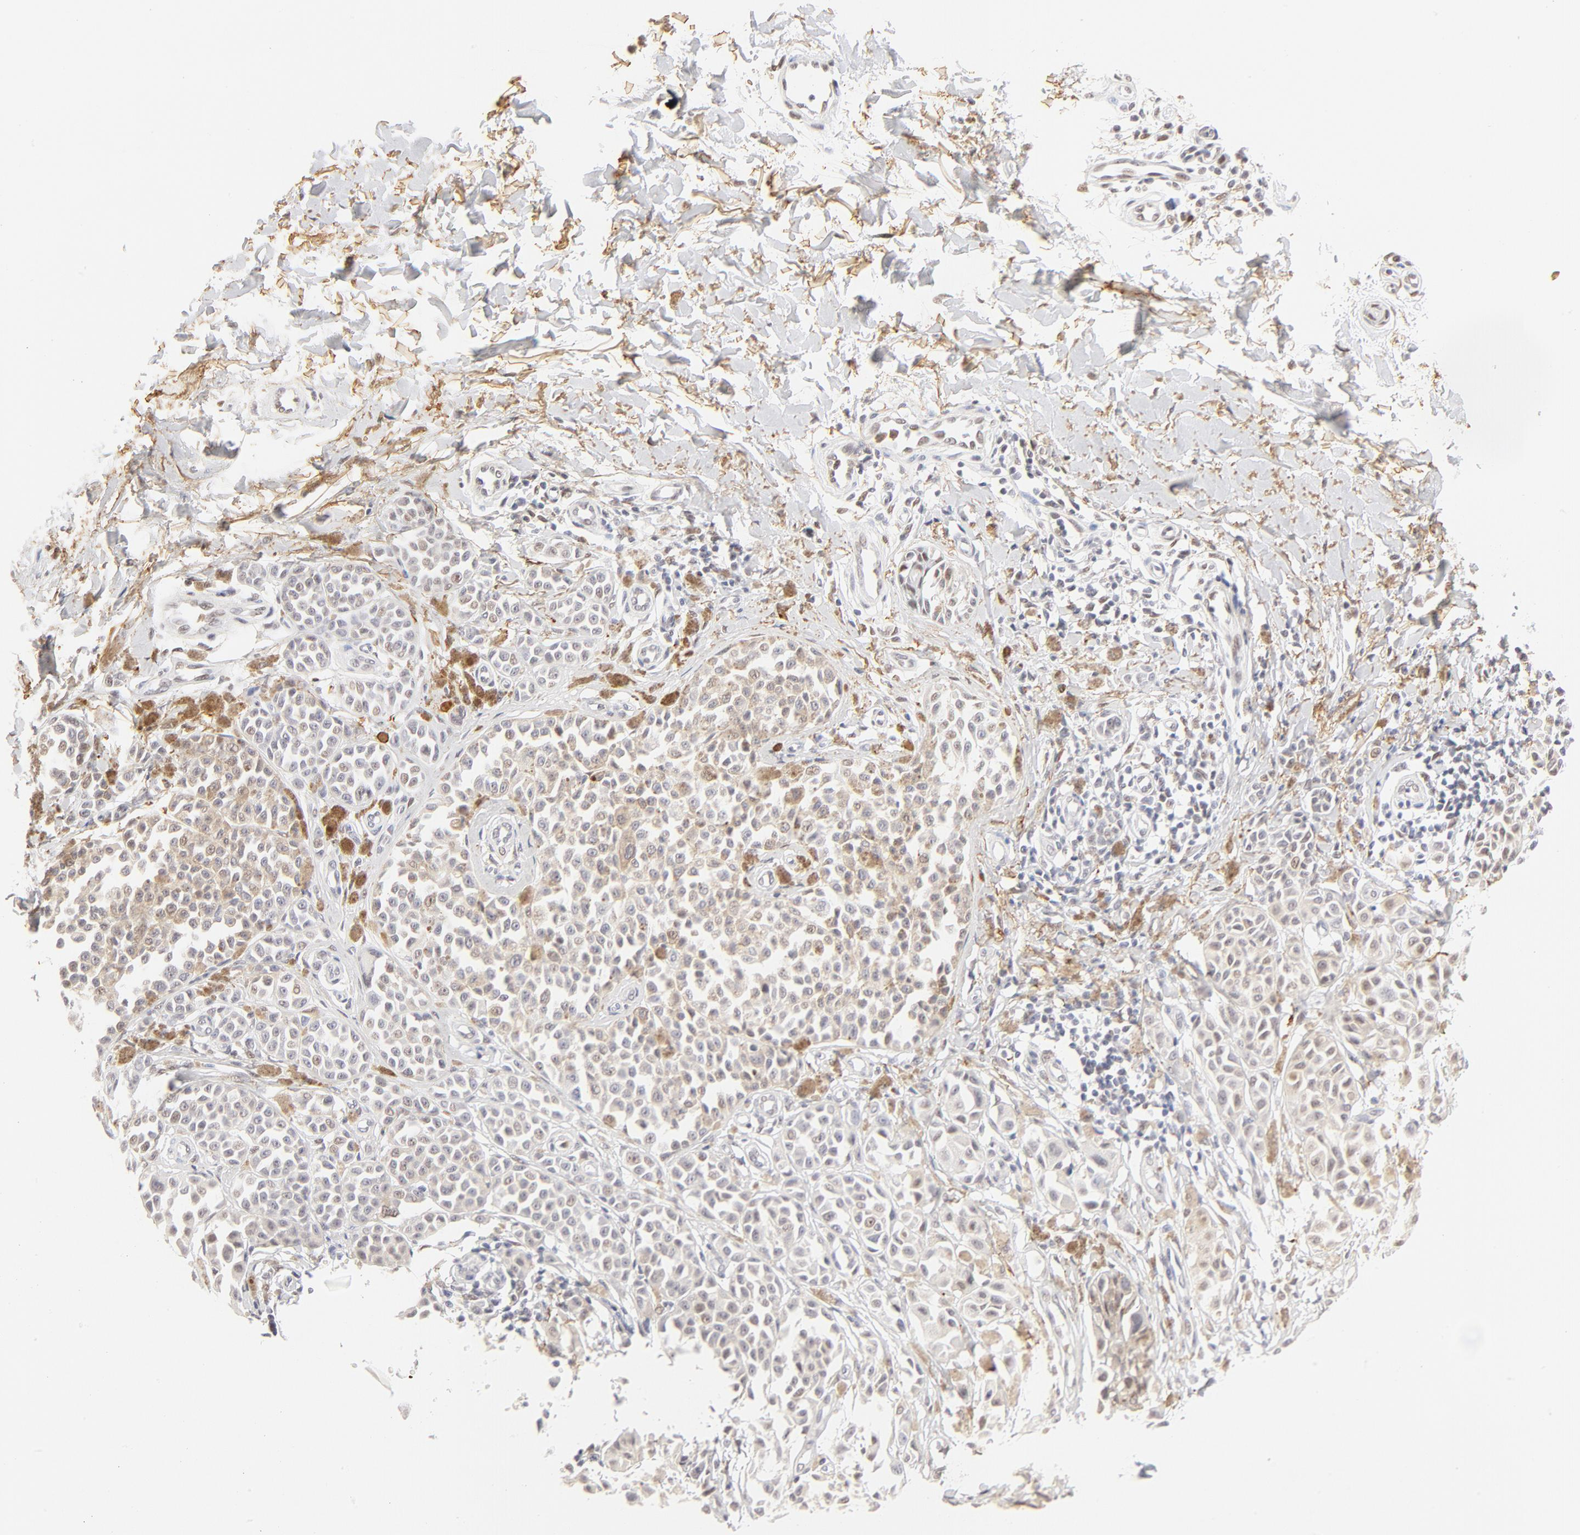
{"staining": {"intensity": "negative", "quantity": "none", "location": "none"}, "tissue": "melanoma", "cell_type": "Tumor cells", "image_type": "cancer", "snomed": [{"axis": "morphology", "description": "Malignant melanoma, NOS"}, {"axis": "topography", "description": "Skin"}], "caption": "Tumor cells are negative for brown protein staining in melanoma.", "gene": "PBX1", "patient": {"sex": "female", "age": 38}}